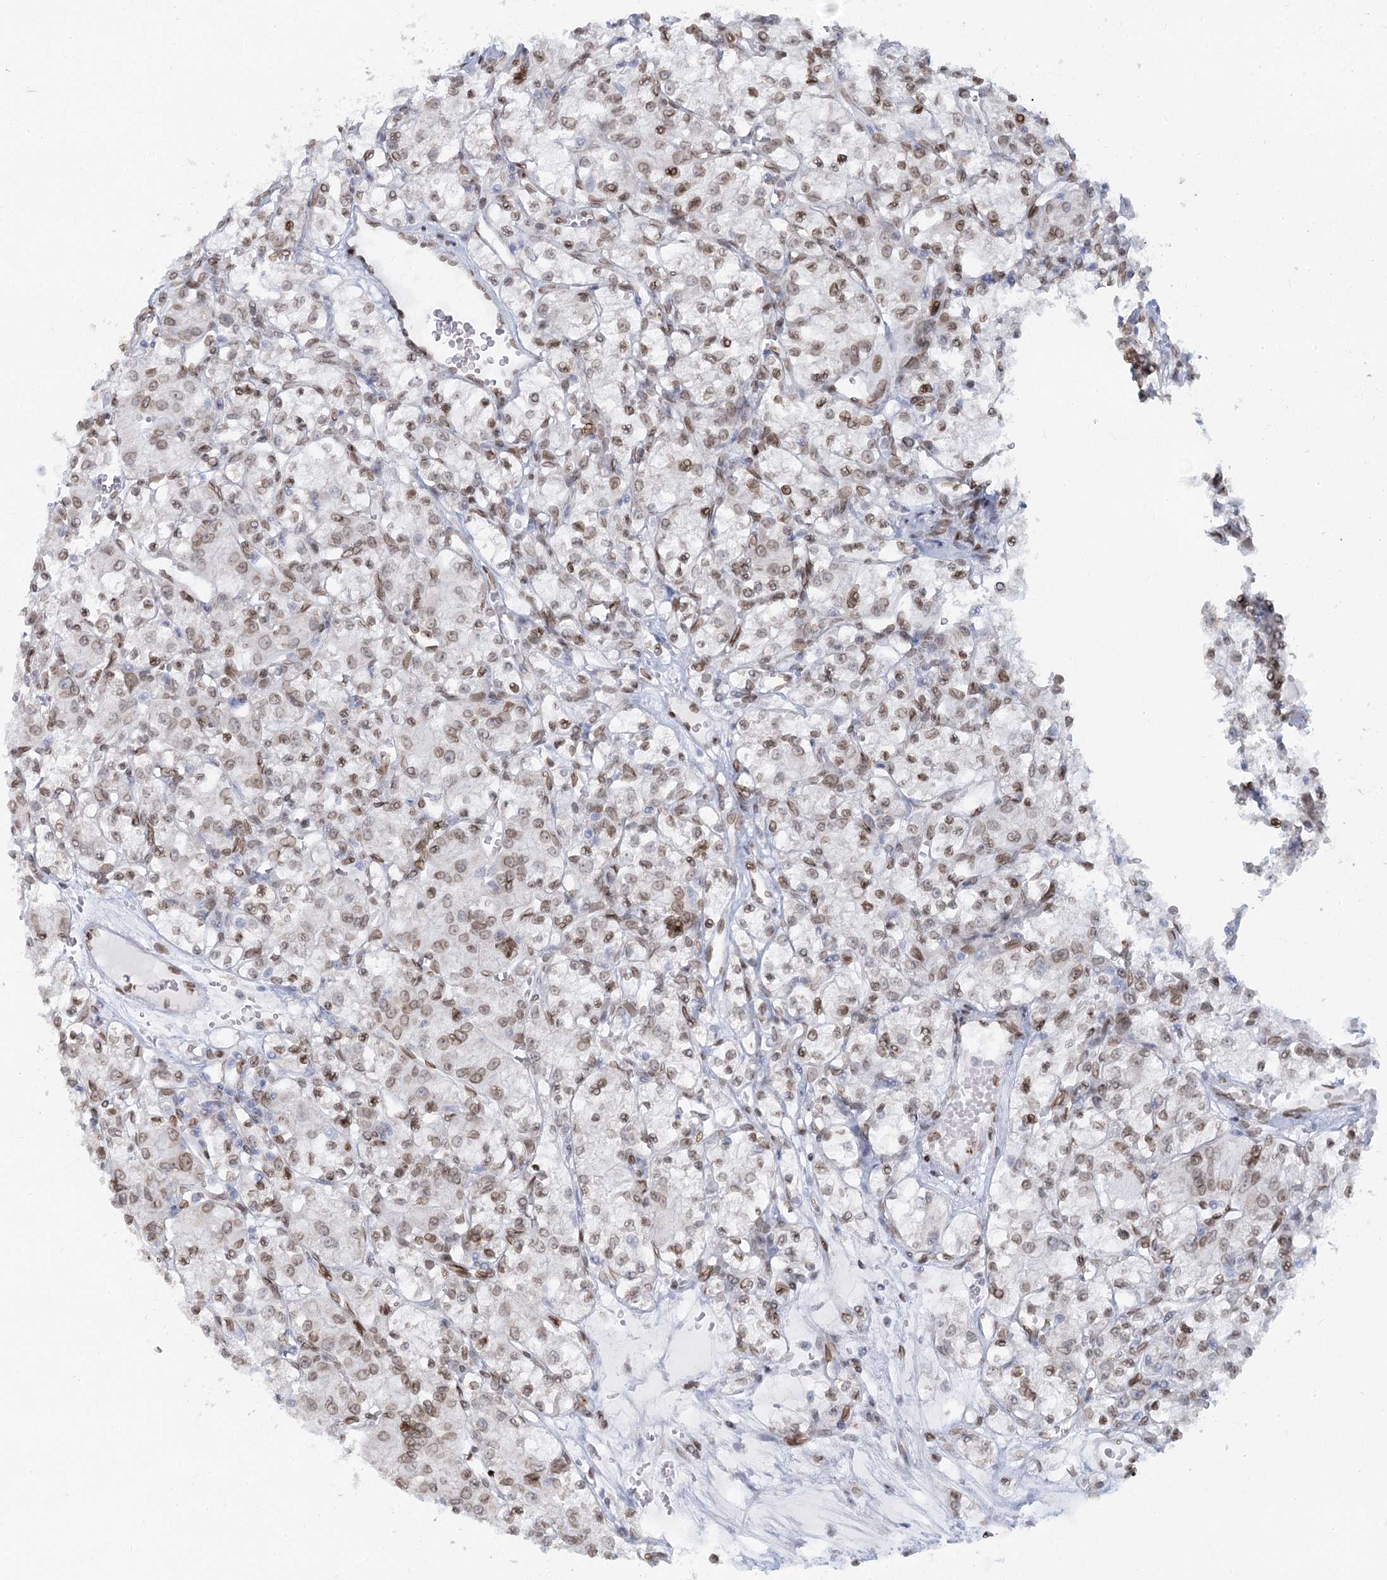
{"staining": {"intensity": "moderate", "quantity": ">75%", "location": "nuclear"}, "tissue": "renal cancer", "cell_type": "Tumor cells", "image_type": "cancer", "snomed": [{"axis": "morphology", "description": "Adenocarcinoma, NOS"}, {"axis": "topography", "description": "Kidney"}], "caption": "Approximately >75% of tumor cells in renal adenocarcinoma exhibit moderate nuclear protein expression as visualized by brown immunohistochemical staining.", "gene": "VWA5A", "patient": {"sex": "female", "age": 59}}